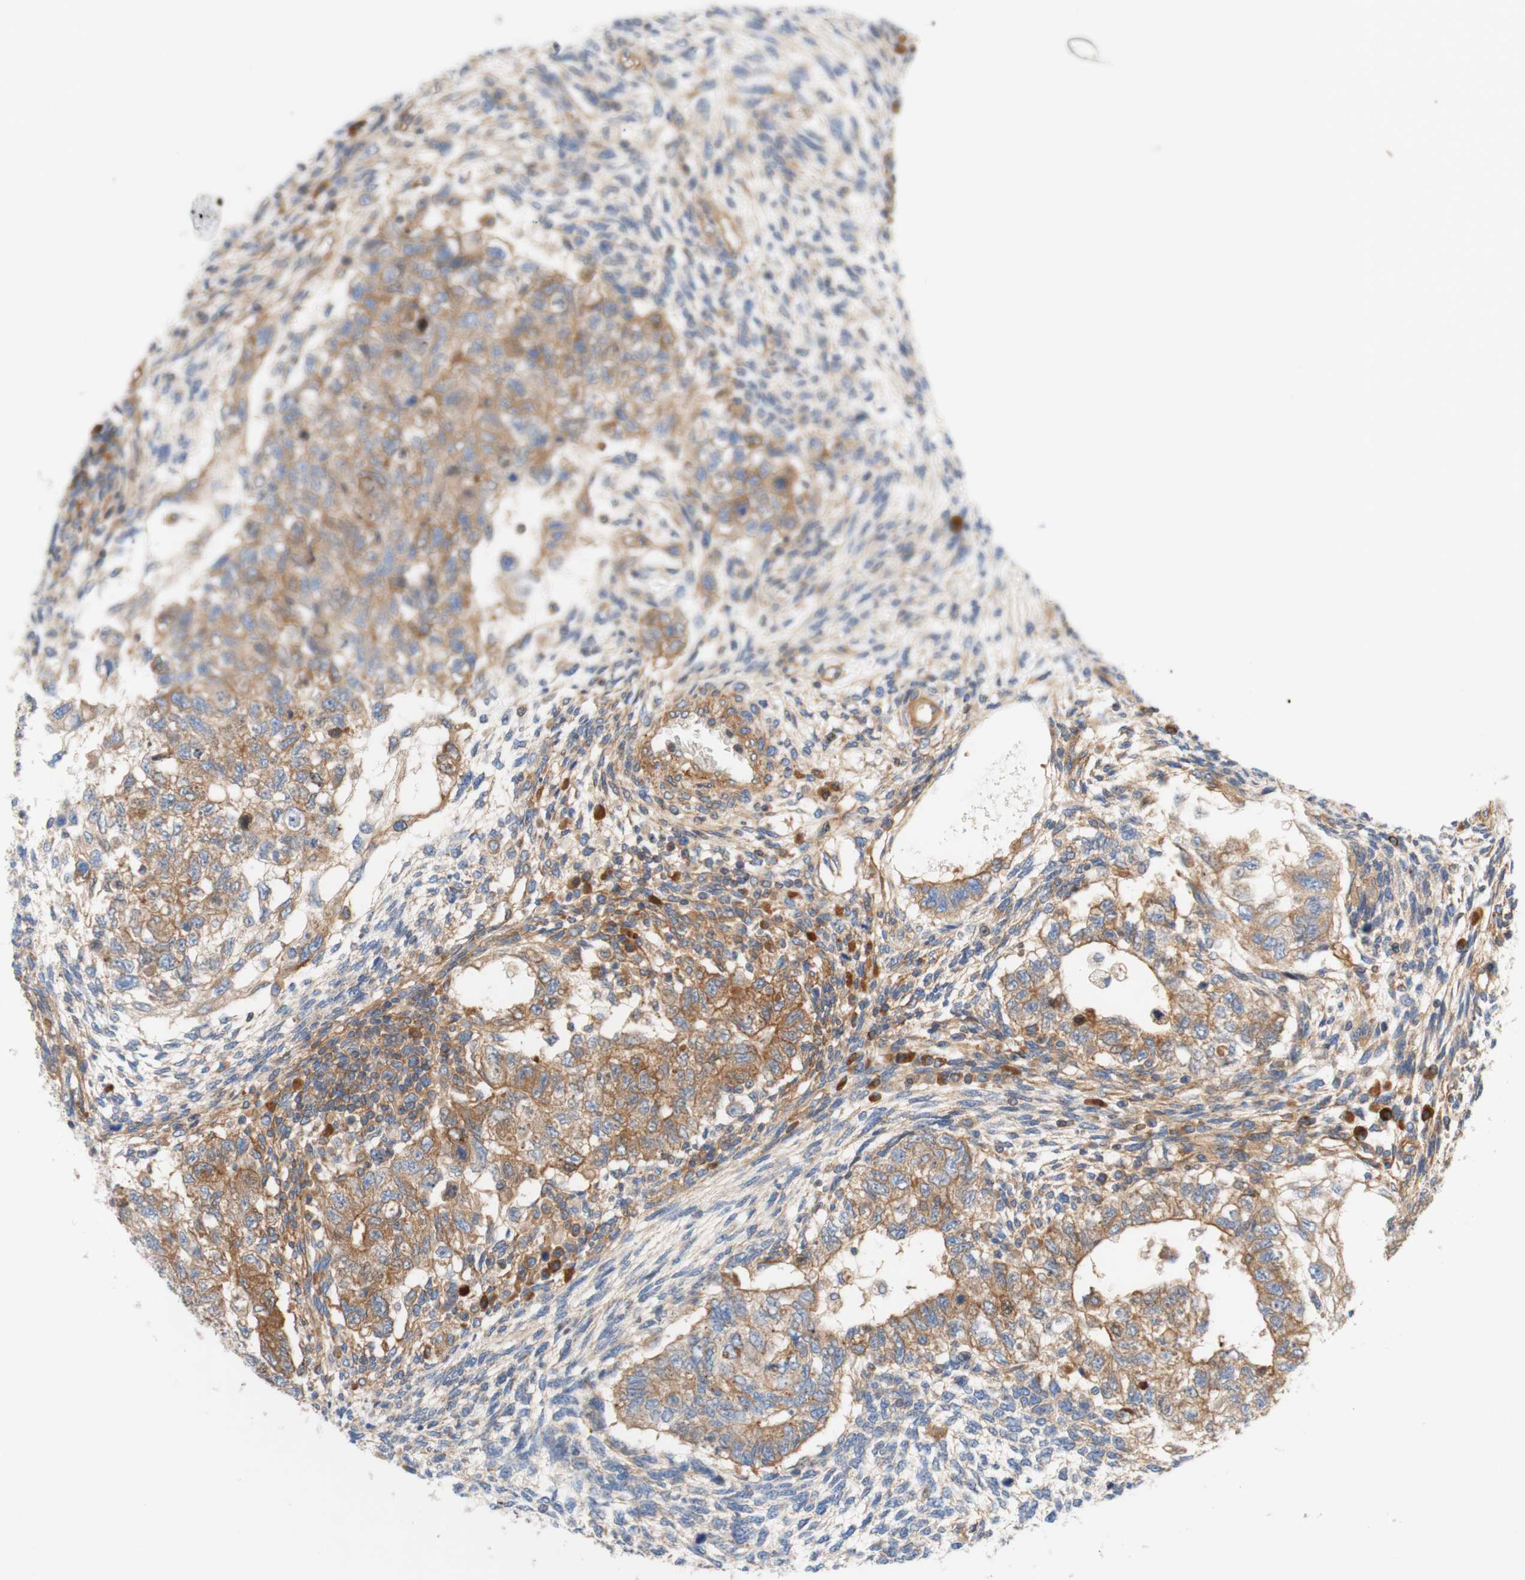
{"staining": {"intensity": "weak", "quantity": ">75%", "location": "cytoplasmic/membranous"}, "tissue": "testis cancer", "cell_type": "Tumor cells", "image_type": "cancer", "snomed": [{"axis": "morphology", "description": "Normal tissue, NOS"}, {"axis": "morphology", "description": "Carcinoma, Embryonal, NOS"}, {"axis": "topography", "description": "Testis"}], "caption": "This image reveals immunohistochemistry staining of testis embryonal carcinoma, with low weak cytoplasmic/membranous staining in approximately >75% of tumor cells.", "gene": "STOM", "patient": {"sex": "male", "age": 36}}